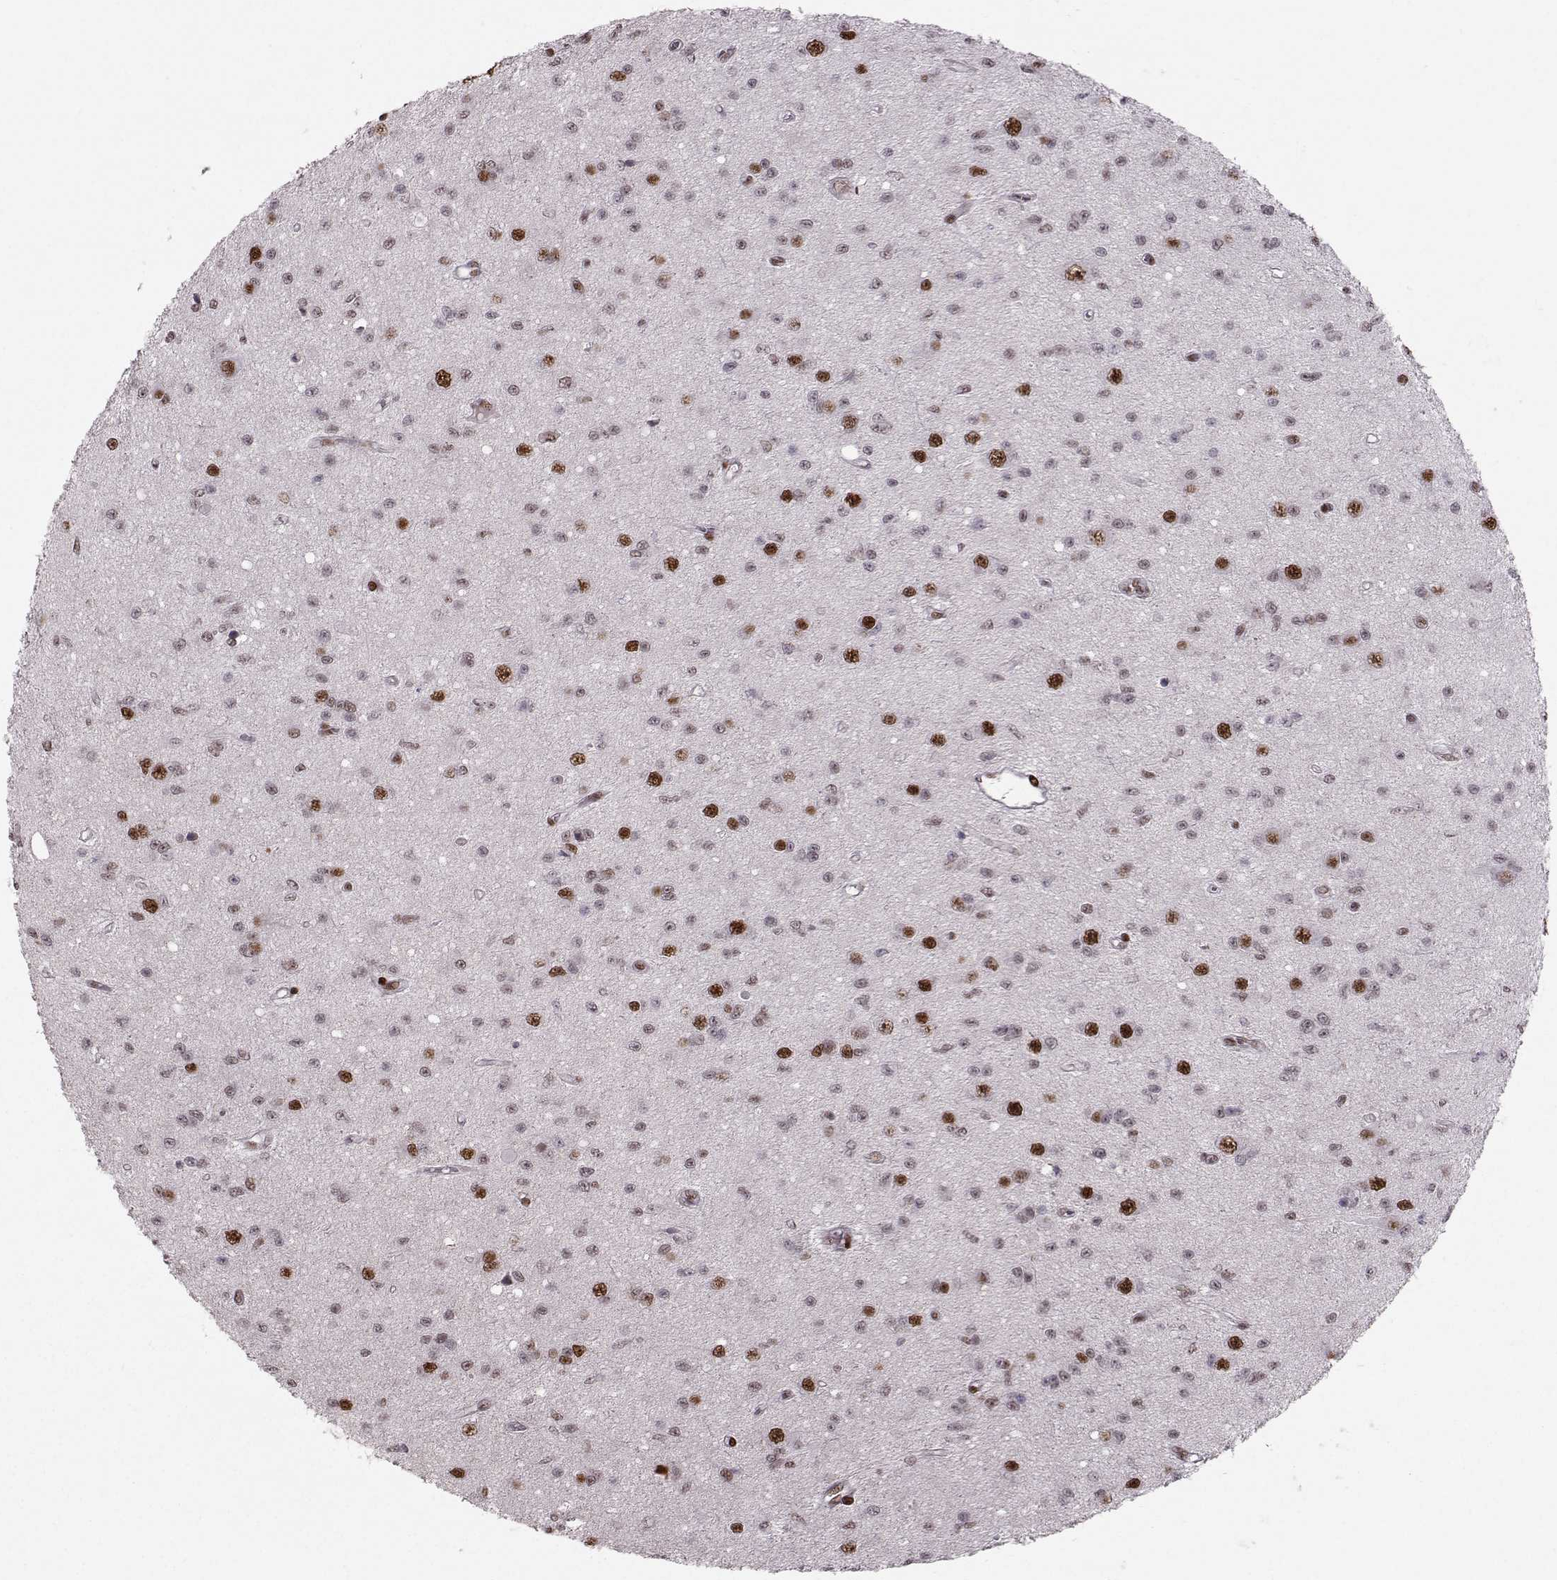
{"staining": {"intensity": "negative", "quantity": "none", "location": "none"}, "tissue": "glioma", "cell_type": "Tumor cells", "image_type": "cancer", "snomed": [{"axis": "morphology", "description": "Glioma, malignant, Low grade"}, {"axis": "topography", "description": "Brain"}], "caption": "A high-resolution micrograph shows immunohistochemistry (IHC) staining of glioma, which exhibits no significant expression in tumor cells.", "gene": "SNAPC2", "patient": {"sex": "female", "age": 45}}